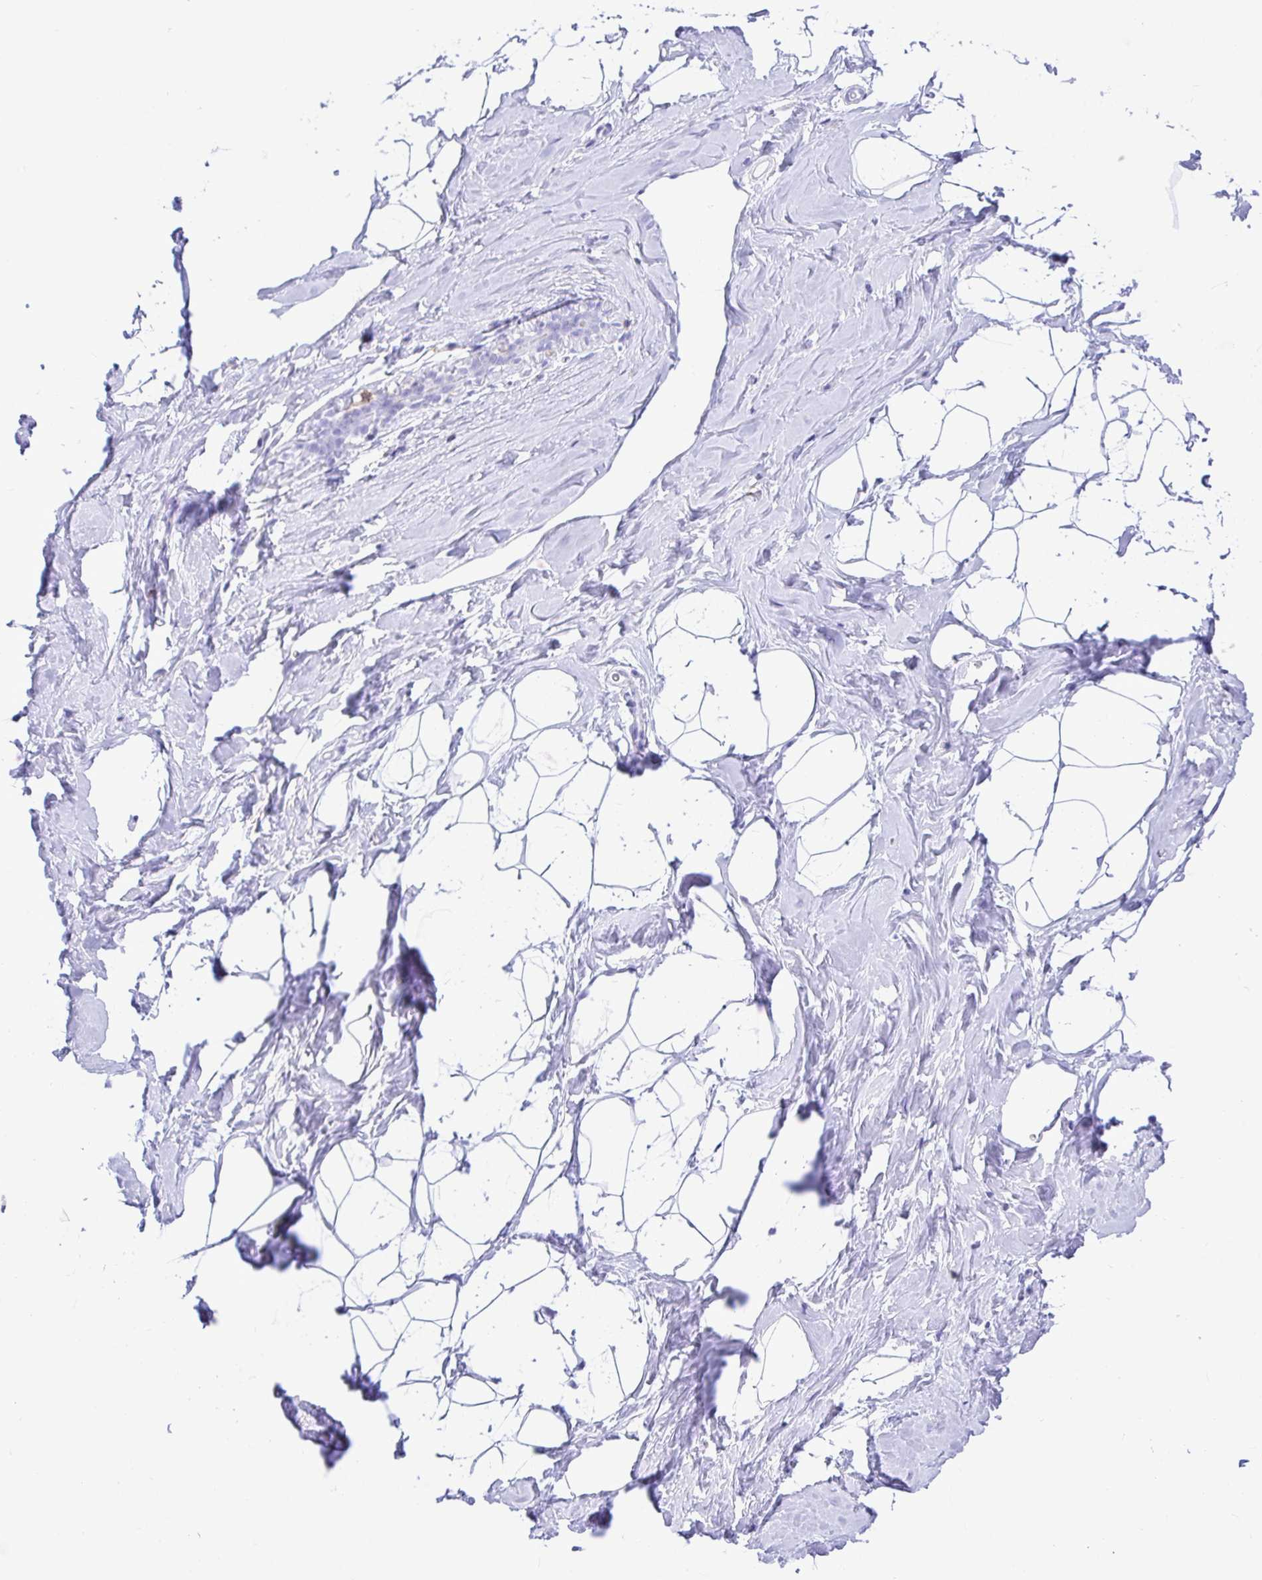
{"staining": {"intensity": "negative", "quantity": "none", "location": "none"}, "tissue": "breast", "cell_type": "Adipocytes", "image_type": "normal", "snomed": [{"axis": "morphology", "description": "Normal tissue, NOS"}, {"axis": "topography", "description": "Breast"}], "caption": "Immunohistochemistry (IHC) micrograph of benign human breast stained for a protein (brown), which shows no expression in adipocytes. The staining is performed using DAB brown chromogen with nuclei counter-stained in using hematoxylin.", "gene": "CD5", "patient": {"sex": "female", "age": 32}}